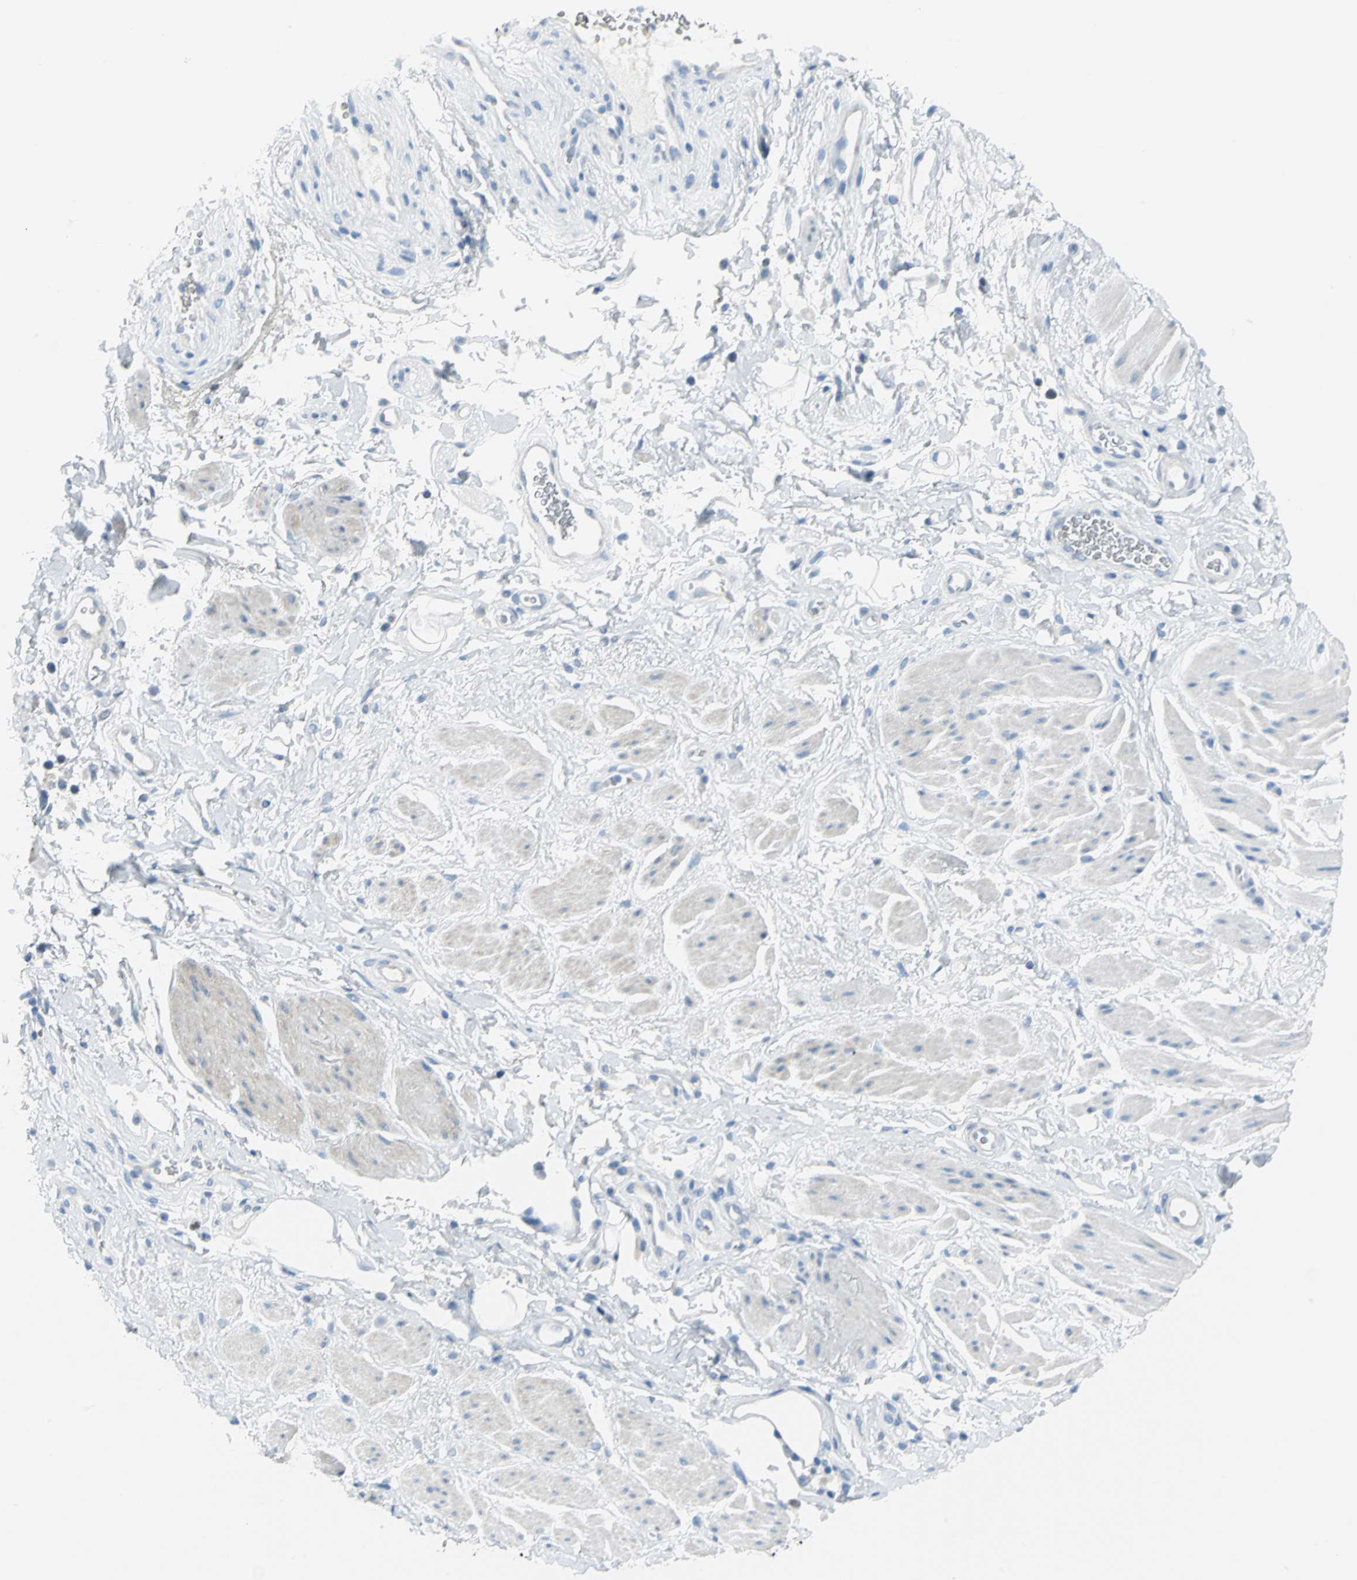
{"staining": {"intensity": "negative", "quantity": "none", "location": "none"}, "tissue": "adipose tissue", "cell_type": "Adipocytes", "image_type": "normal", "snomed": [{"axis": "morphology", "description": "Normal tissue, NOS"}, {"axis": "topography", "description": "Soft tissue"}, {"axis": "topography", "description": "Peripheral nerve tissue"}], "caption": "Photomicrograph shows no protein staining in adipocytes of normal adipose tissue.", "gene": "MCM3", "patient": {"sex": "female", "age": 71}}